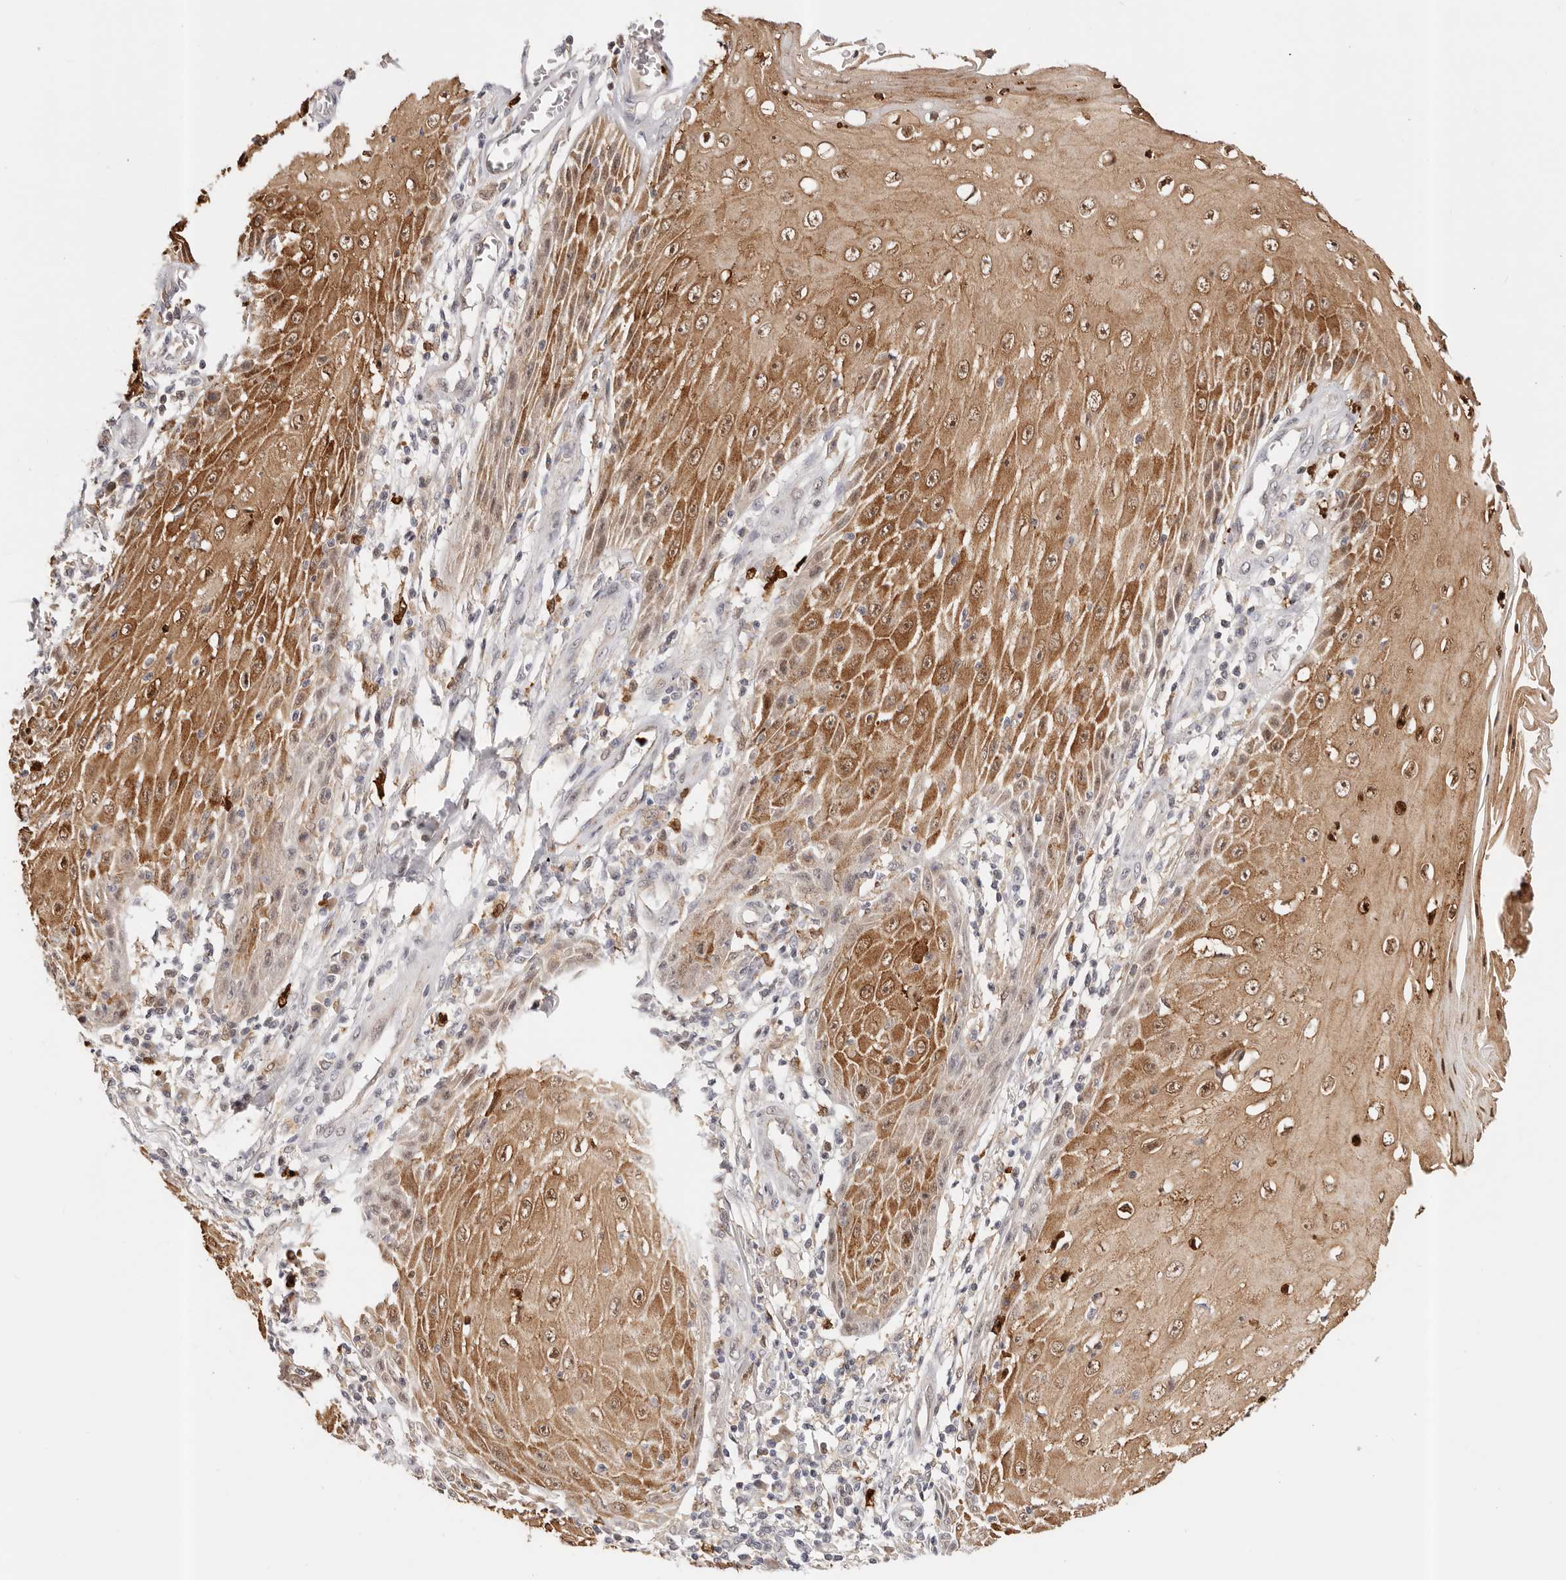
{"staining": {"intensity": "moderate", "quantity": ">75%", "location": "cytoplasmic/membranous"}, "tissue": "skin cancer", "cell_type": "Tumor cells", "image_type": "cancer", "snomed": [{"axis": "morphology", "description": "Squamous cell carcinoma, NOS"}, {"axis": "topography", "description": "Skin"}], "caption": "The immunohistochemical stain shows moderate cytoplasmic/membranous positivity in tumor cells of squamous cell carcinoma (skin) tissue.", "gene": "AFDN", "patient": {"sex": "female", "age": 73}}